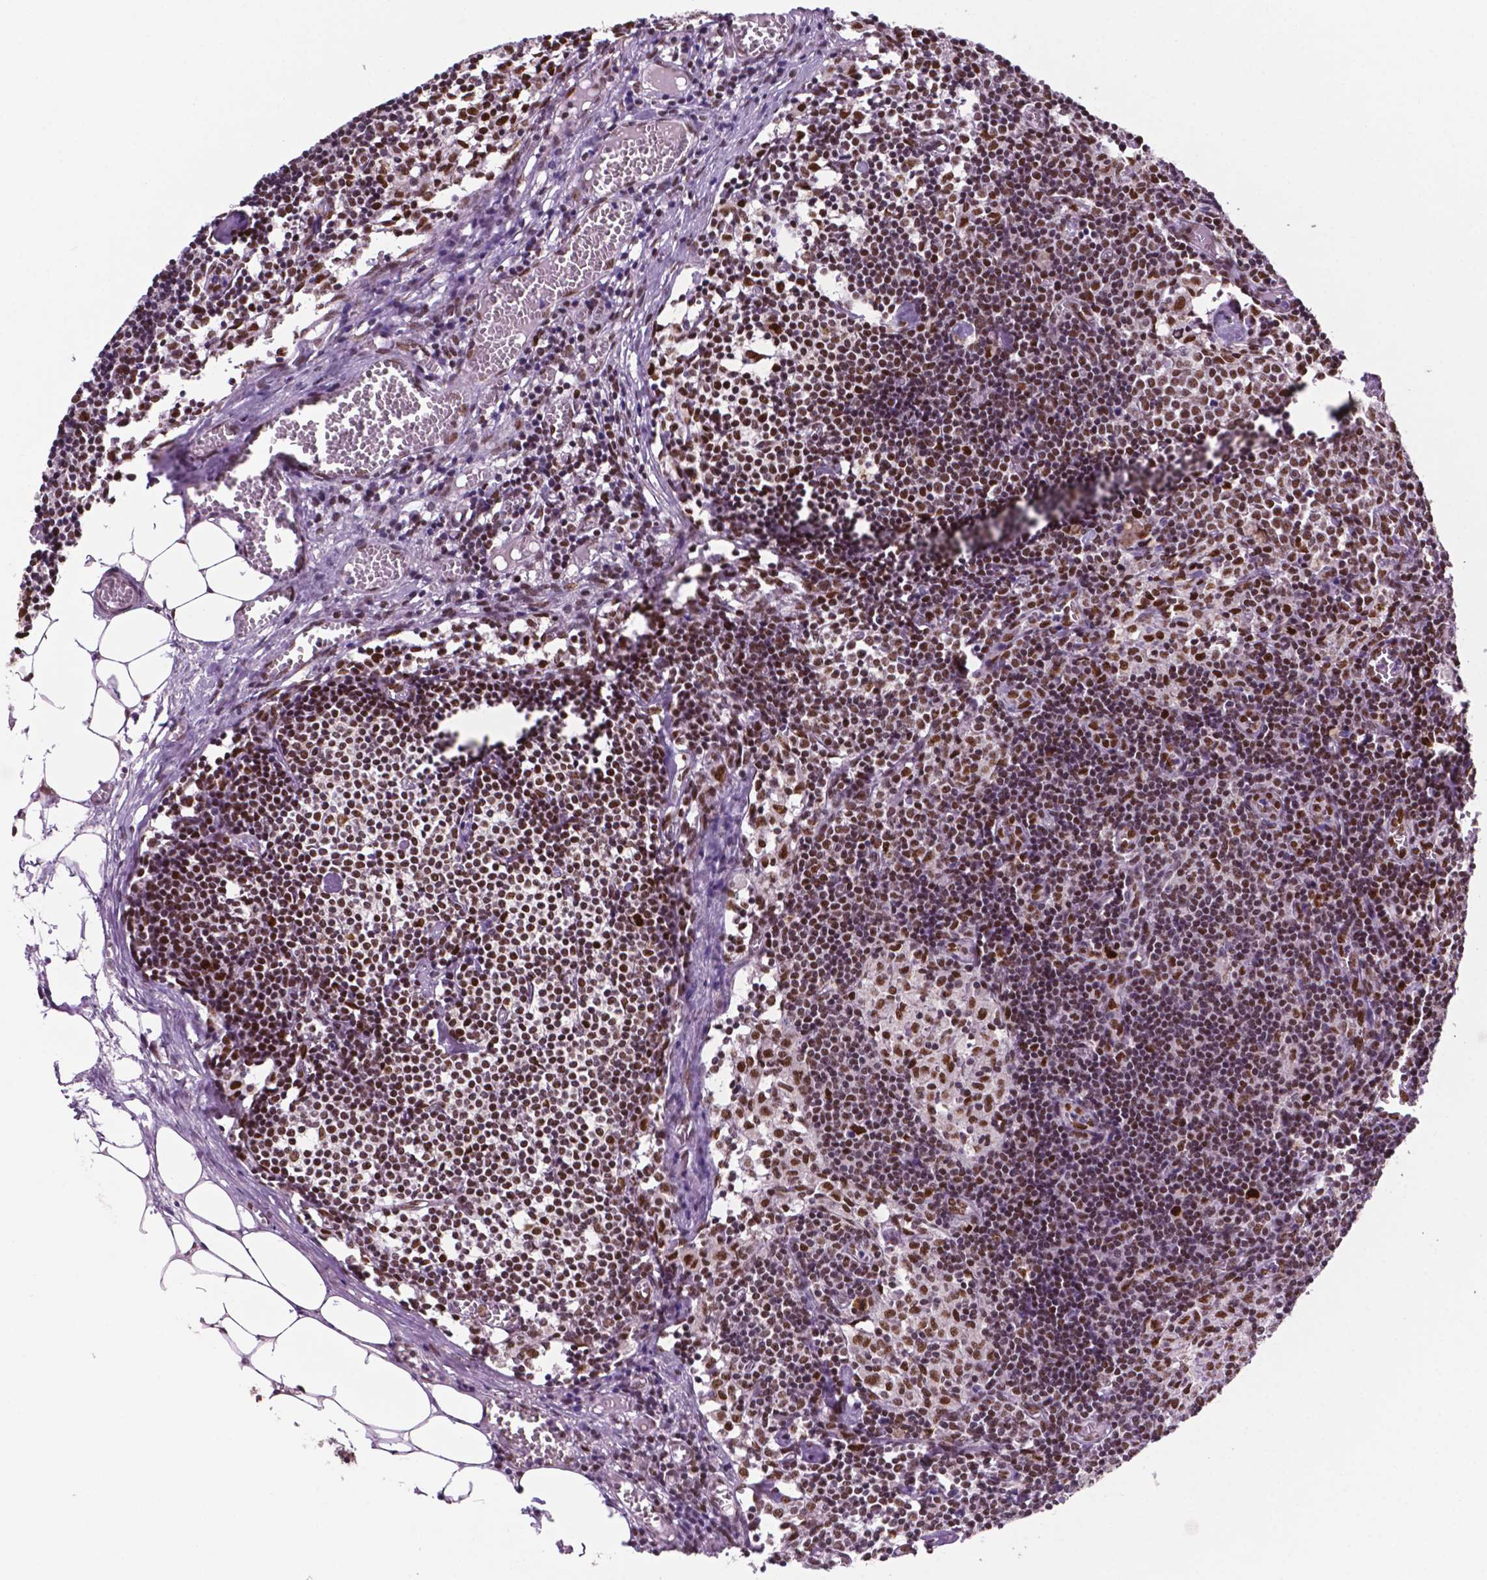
{"staining": {"intensity": "moderate", "quantity": "25%-75%", "location": "nuclear"}, "tissue": "lymph node", "cell_type": "Germinal center cells", "image_type": "normal", "snomed": [{"axis": "morphology", "description": "Normal tissue, NOS"}, {"axis": "topography", "description": "Lymph node"}], "caption": "Immunohistochemistry (IHC) of normal lymph node shows medium levels of moderate nuclear positivity in approximately 25%-75% of germinal center cells. Nuclei are stained in blue.", "gene": "MLH1", "patient": {"sex": "female", "age": 52}}